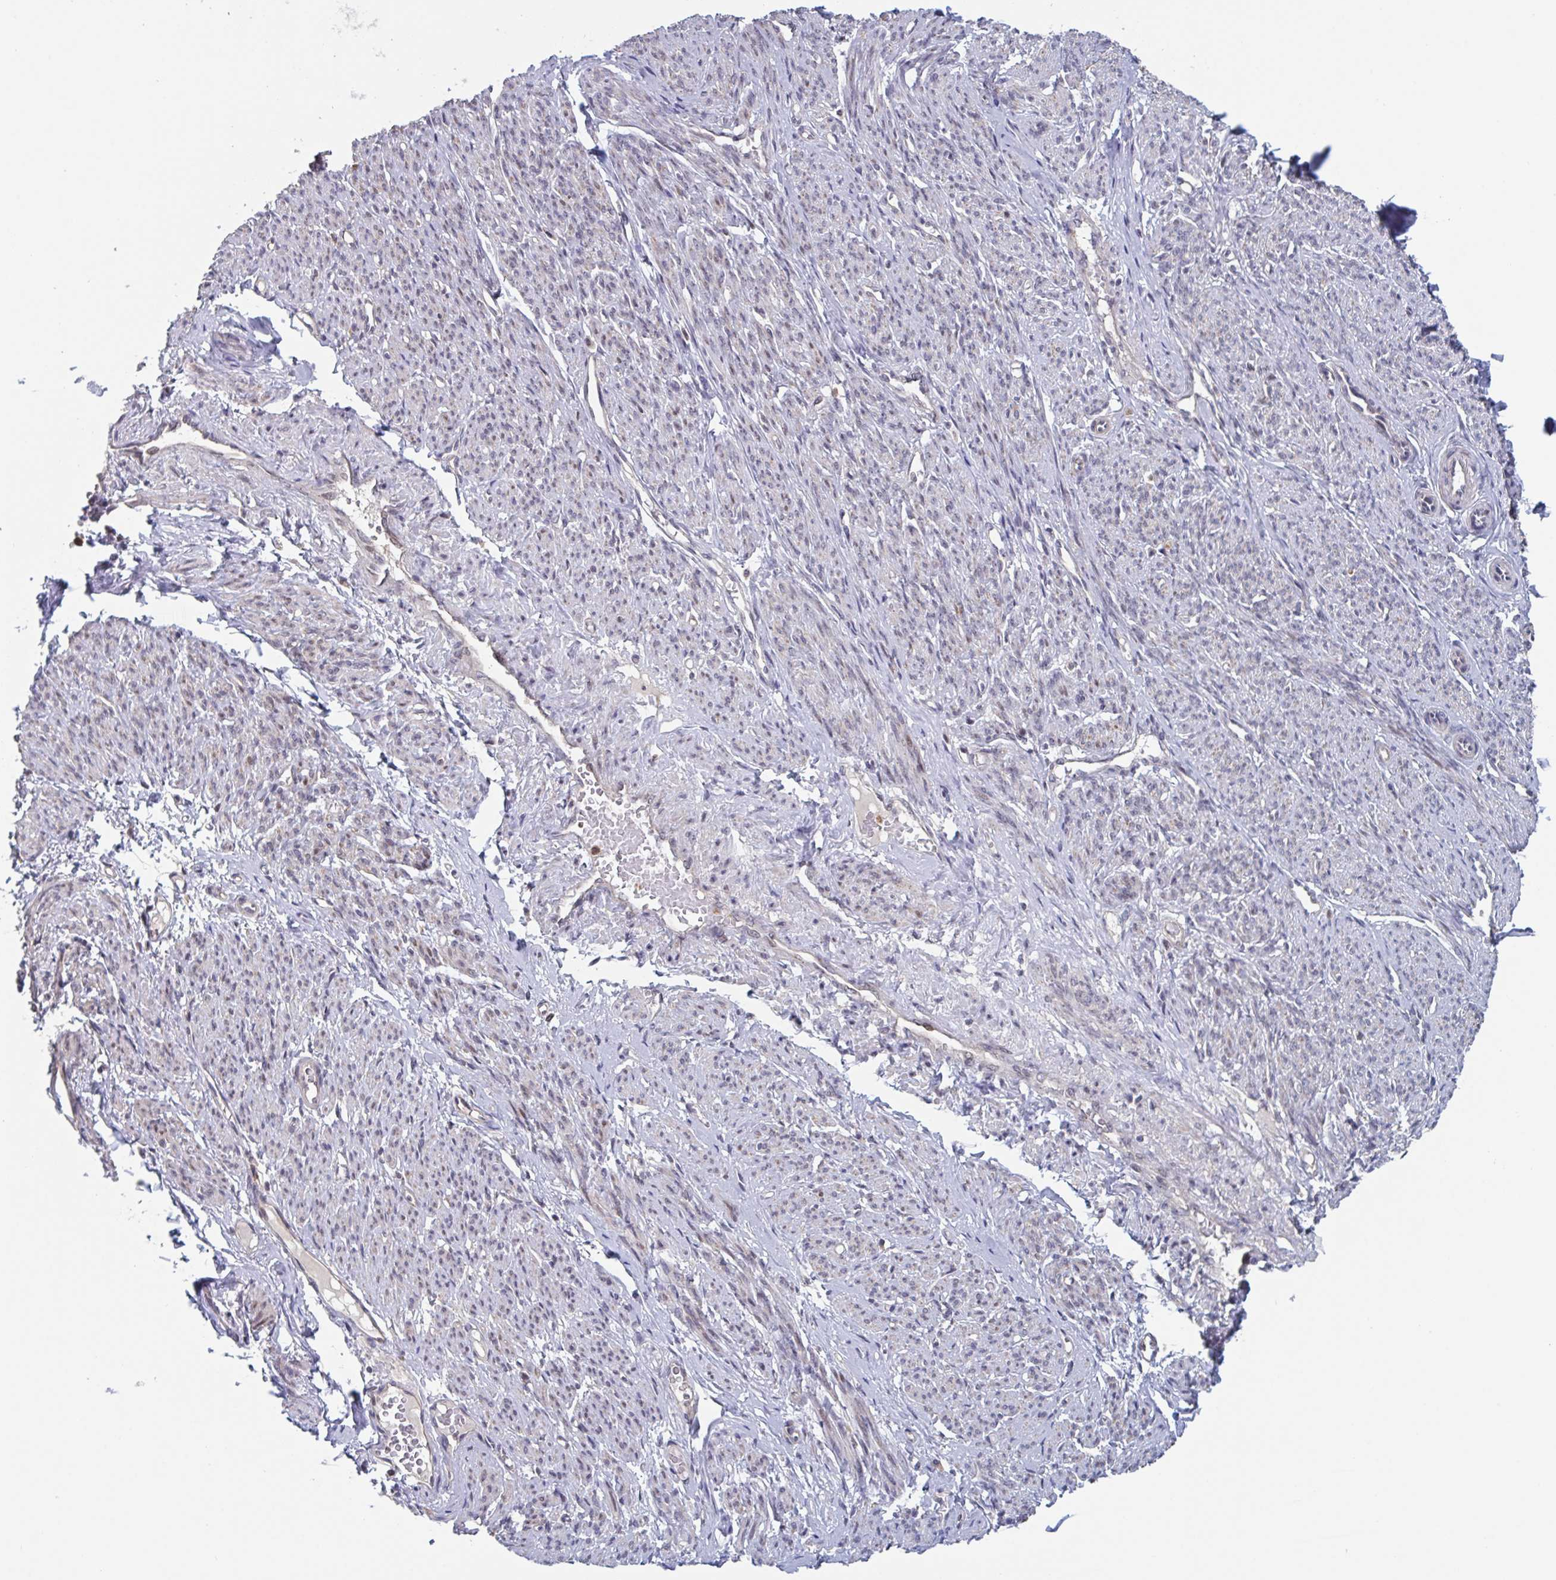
{"staining": {"intensity": "moderate", "quantity": "25%-75%", "location": "cytoplasmic/membranous,nuclear"}, "tissue": "smooth muscle", "cell_type": "Smooth muscle cells", "image_type": "normal", "snomed": [{"axis": "morphology", "description": "Normal tissue, NOS"}, {"axis": "topography", "description": "Smooth muscle"}], "caption": "Protein analysis of normal smooth muscle shows moderate cytoplasmic/membranous,nuclear expression in about 25%-75% of smooth muscle cells.", "gene": "RNF212", "patient": {"sex": "female", "age": 65}}